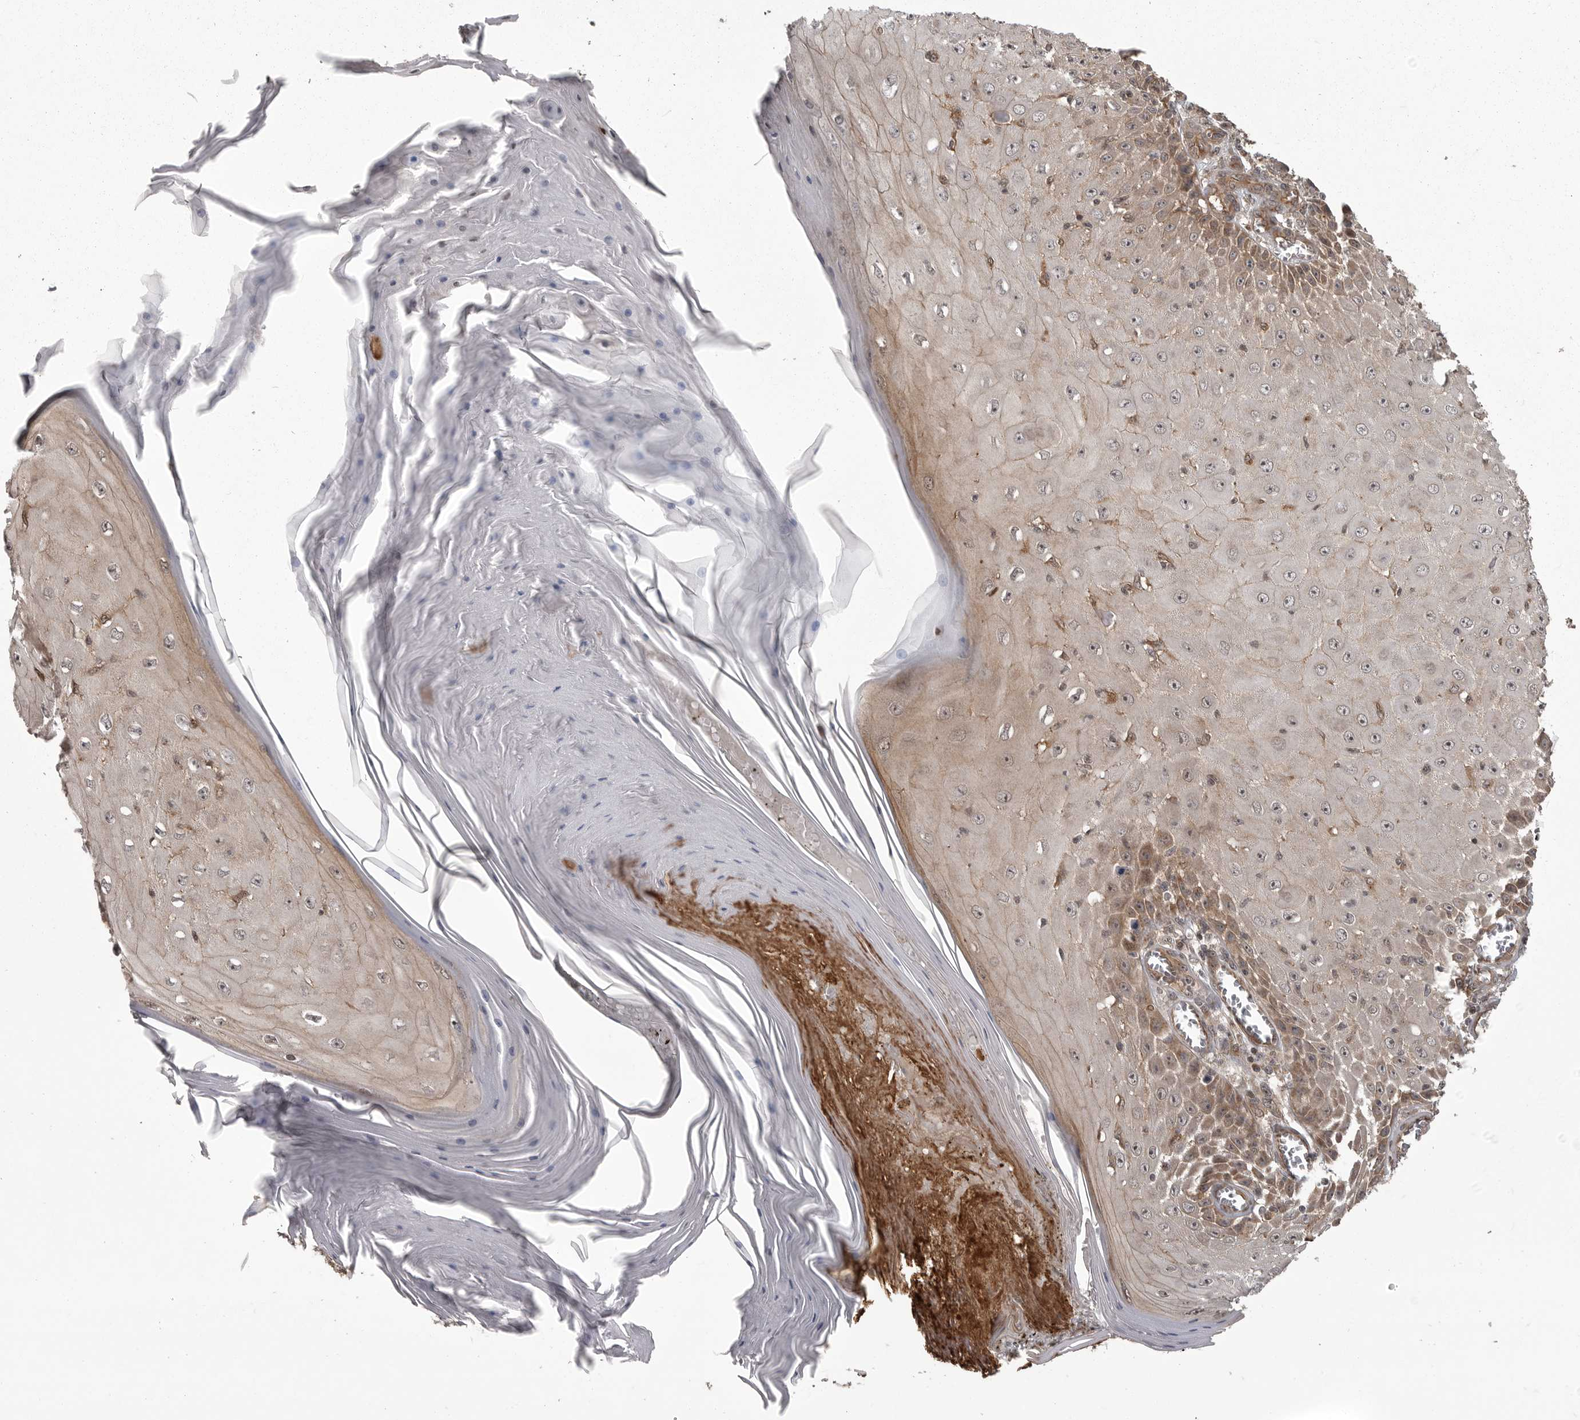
{"staining": {"intensity": "moderate", "quantity": "25%-75%", "location": "cytoplasmic/membranous"}, "tissue": "skin cancer", "cell_type": "Tumor cells", "image_type": "cancer", "snomed": [{"axis": "morphology", "description": "Squamous cell carcinoma, NOS"}, {"axis": "topography", "description": "Skin"}], "caption": "Protein expression analysis of skin cancer (squamous cell carcinoma) demonstrates moderate cytoplasmic/membranous positivity in about 25%-75% of tumor cells.", "gene": "DNAJC8", "patient": {"sex": "female", "age": 73}}